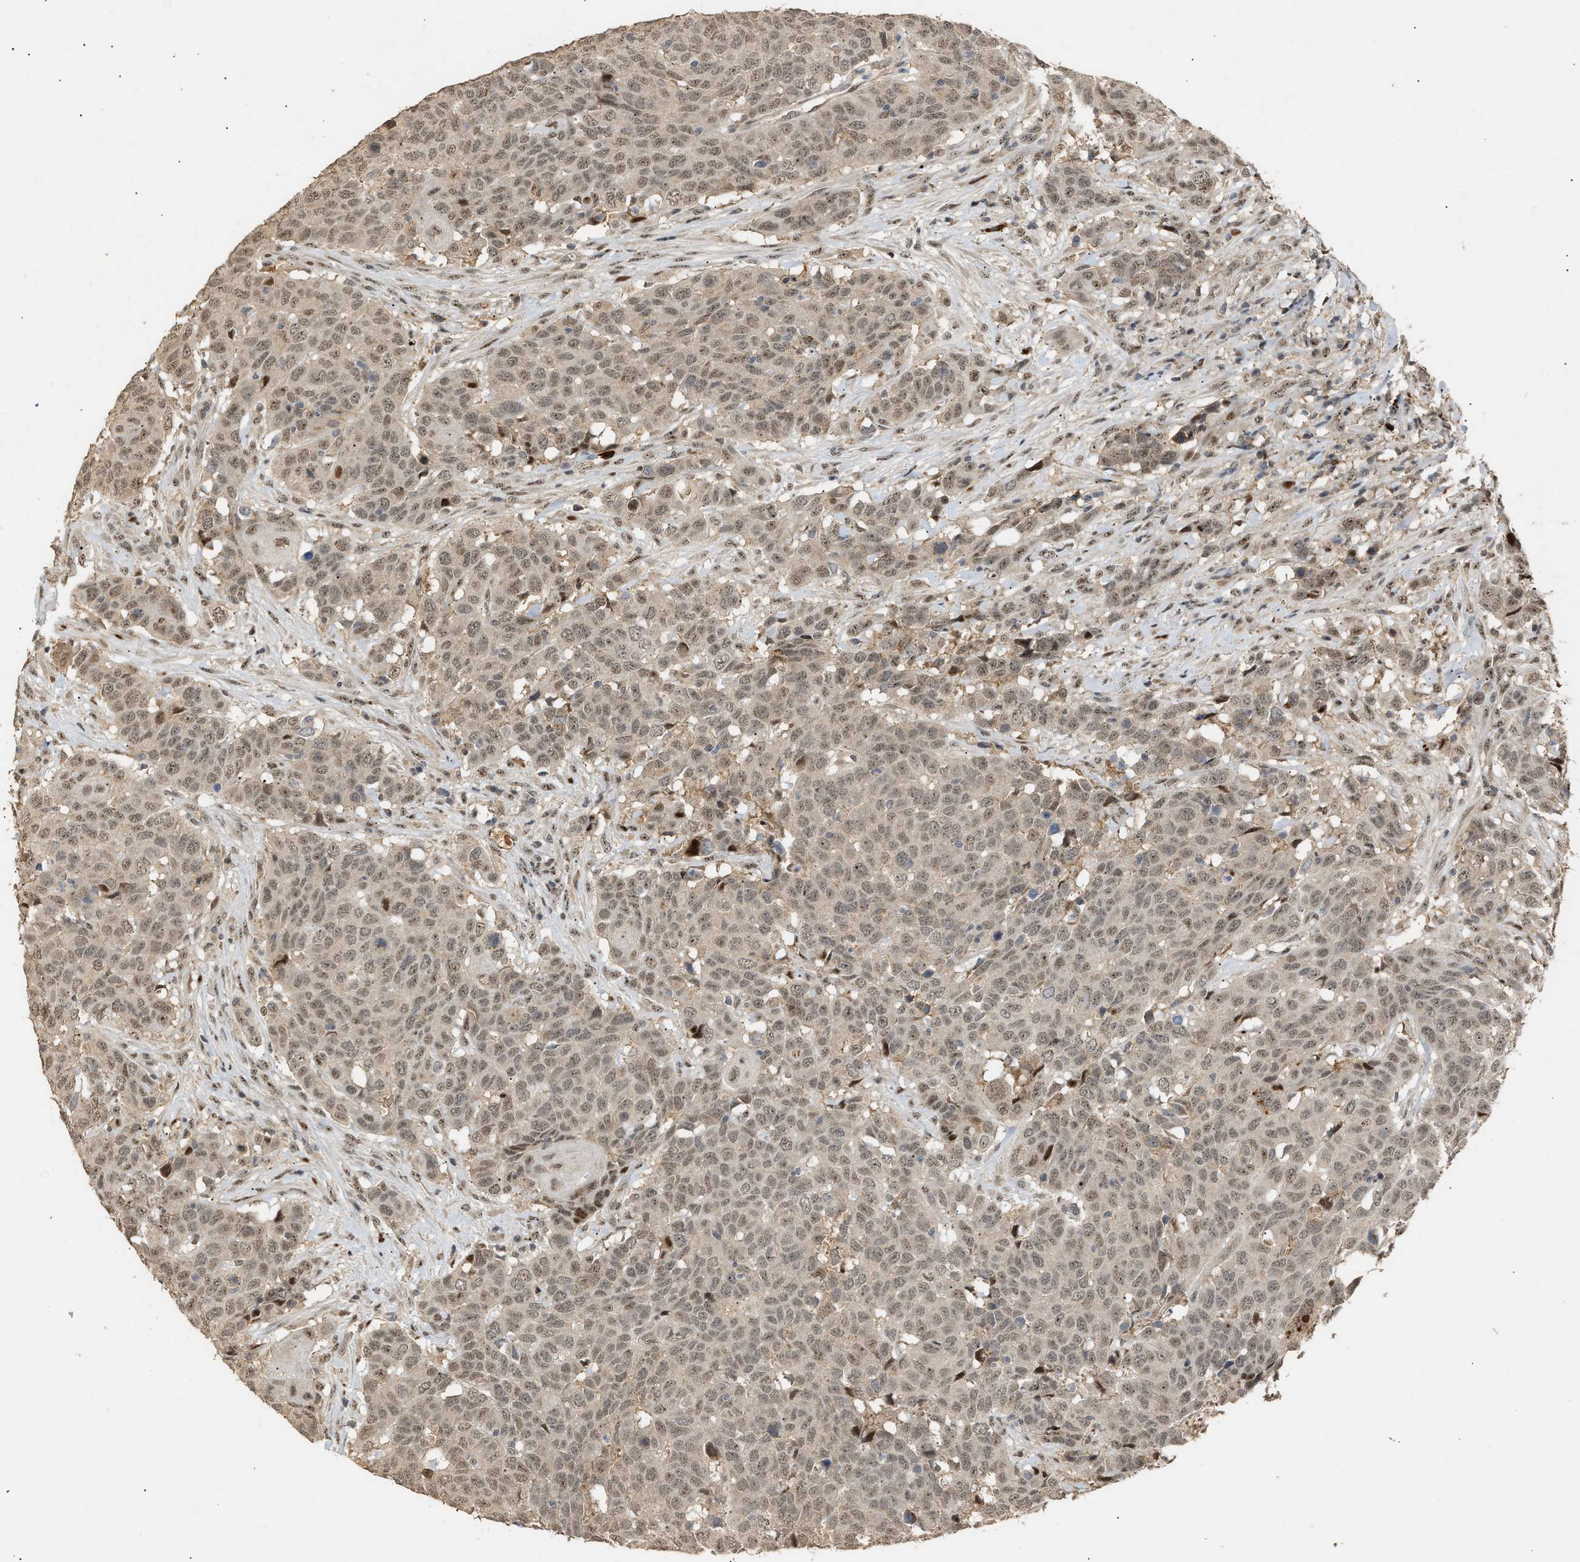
{"staining": {"intensity": "weak", "quantity": ">75%", "location": "nuclear"}, "tissue": "head and neck cancer", "cell_type": "Tumor cells", "image_type": "cancer", "snomed": [{"axis": "morphology", "description": "Squamous cell carcinoma, NOS"}, {"axis": "topography", "description": "Head-Neck"}], "caption": "Head and neck squamous cell carcinoma stained with a protein marker reveals weak staining in tumor cells.", "gene": "ZFAND5", "patient": {"sex": "male", "age": 66}}